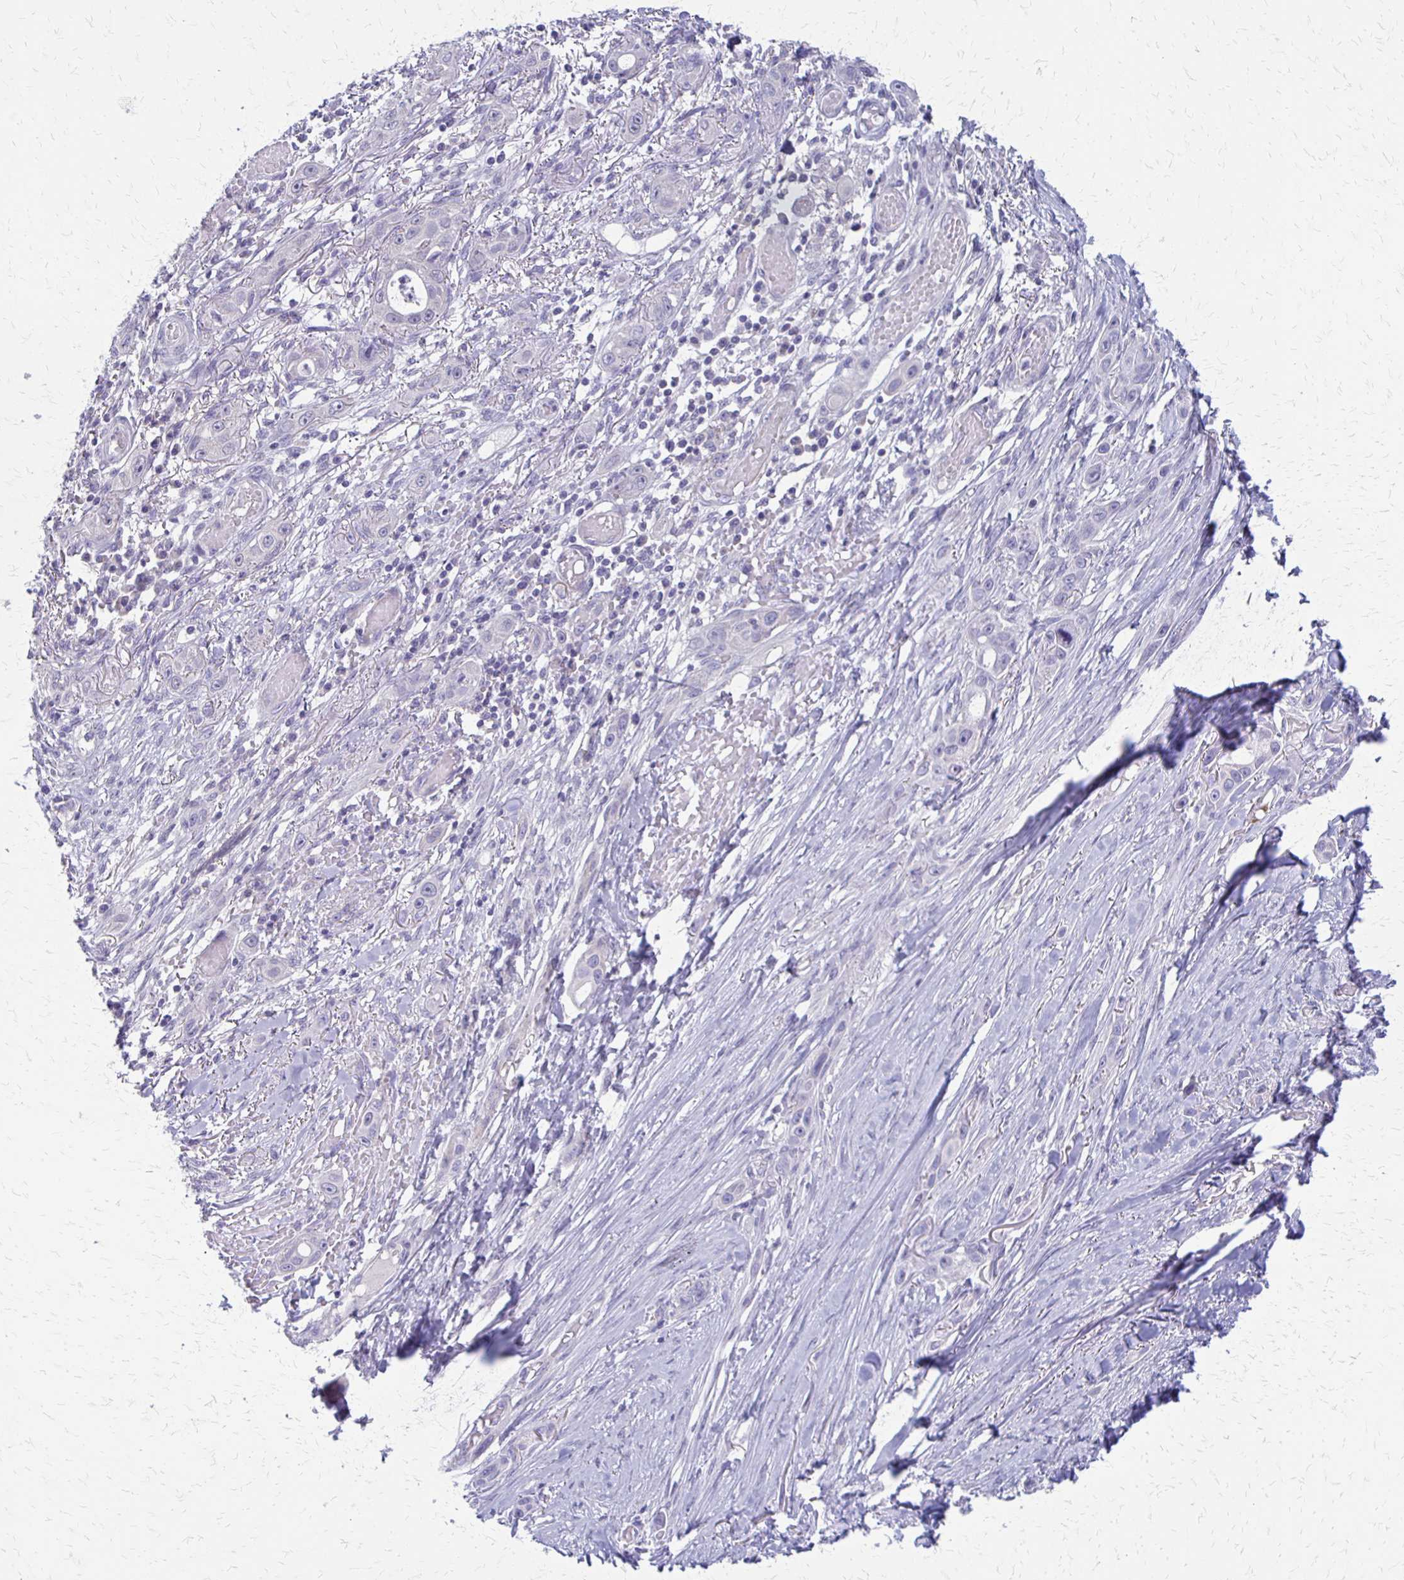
{"staining": {"intensity": "negative", "quantity": "none", "location": "none"}, "tissue": "skin cancer", "cell_type": "Tumor cells", "image_type": "cancer", "snomed": [{"axis": "morphology", "description": "Squamous cell carcinoma, NOS"}, {"axis": "topography", "description": "Skin"}], "caption": "Tumor cells are negative for brown protein staining in skin cancer (squamous cell carcinoma).", "gene": "RHOC", "patient": {"sex": "female", "age": 69}}